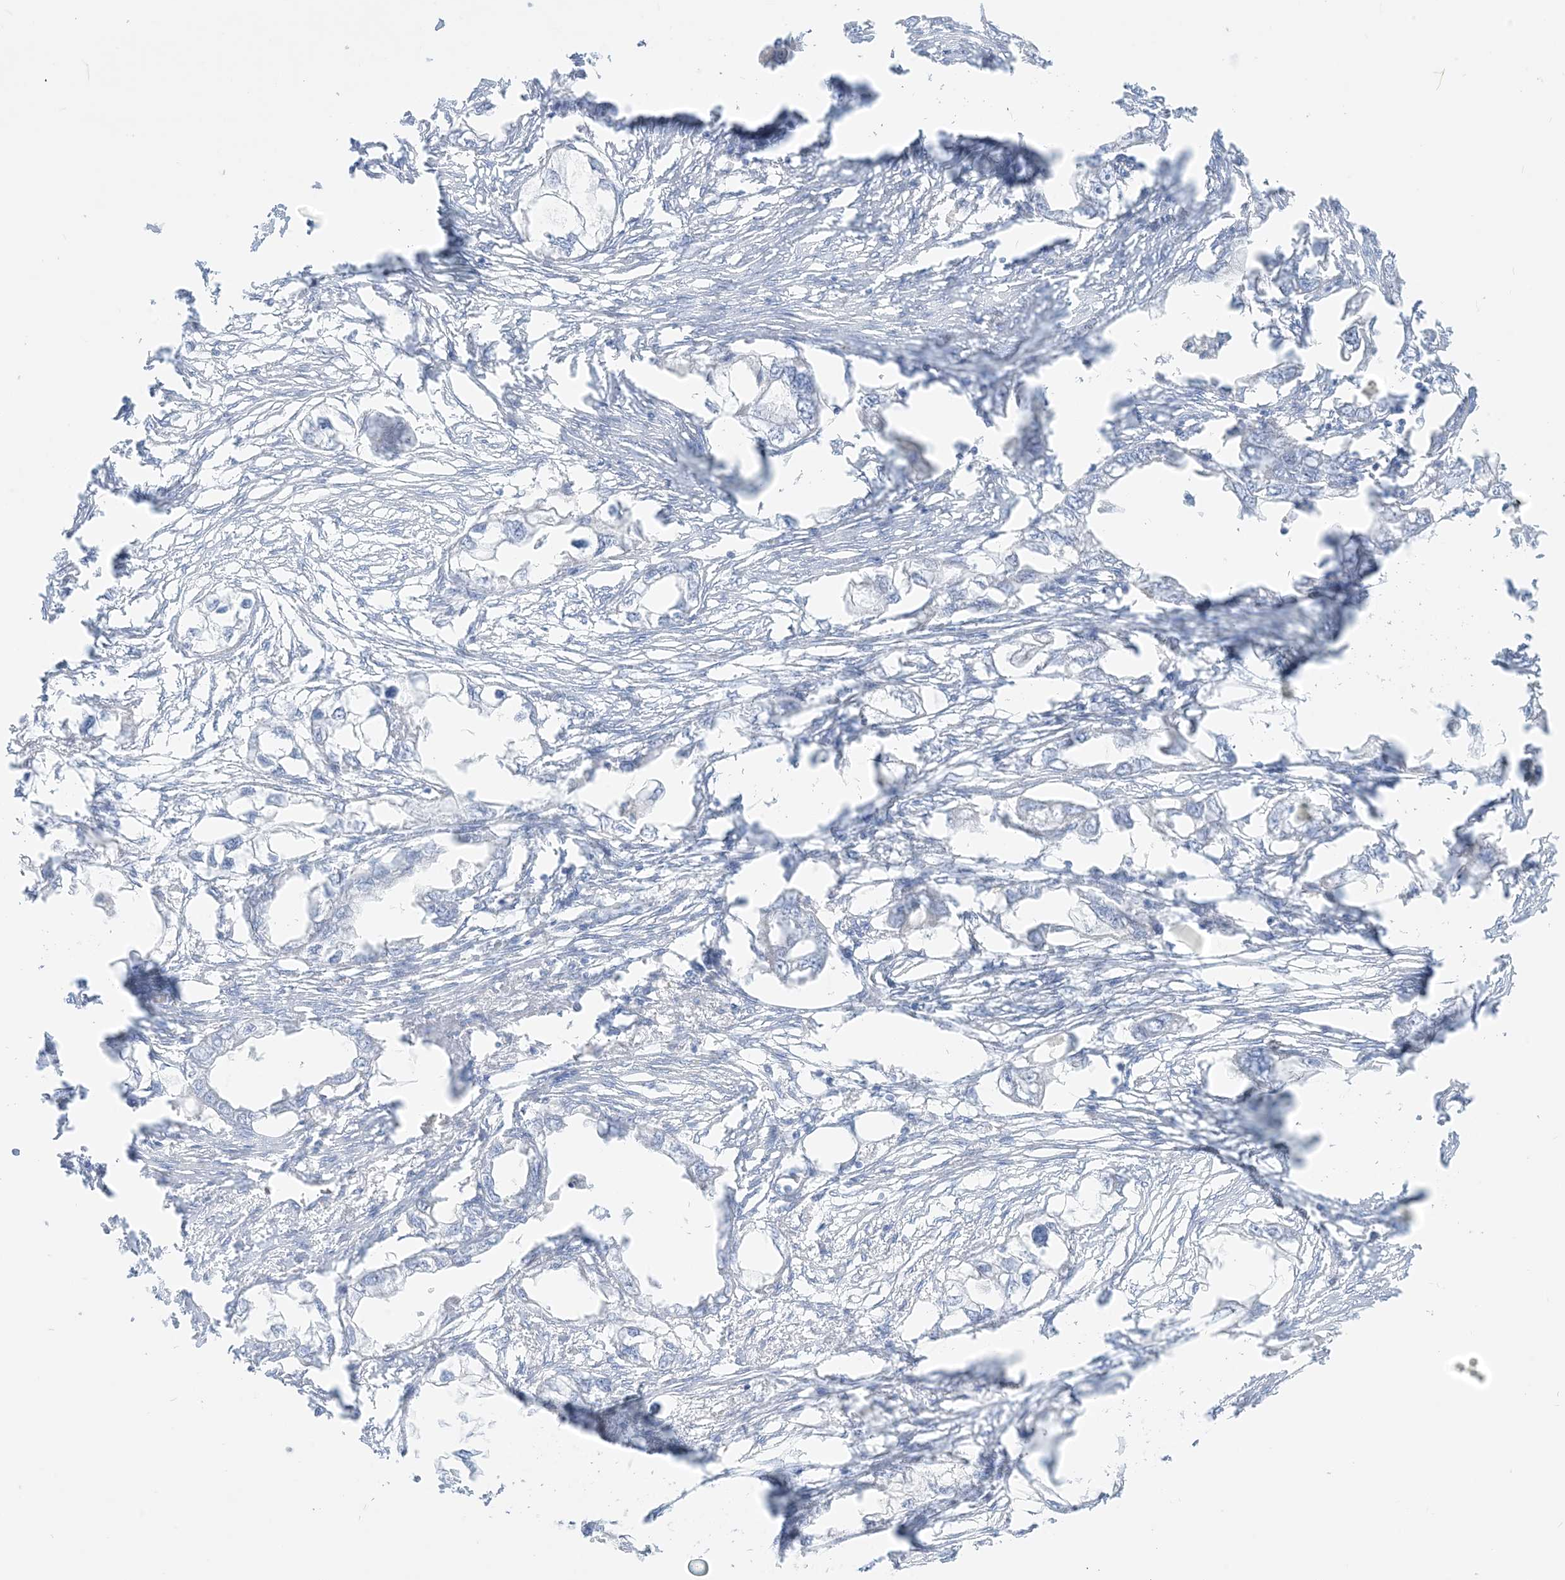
{"staining": {"intensity": "negative", "quantity": "none", "location": "none"}, "tissue": "endometrial cancer", "cell_type": "Tumor cells", "image_type": "cancer", "snomed": [{"axis": "morphology", "description": "Adenocarcinoma, NOS"}, {"axis": "morphology", "description": "Adenocarcinoma, metastatic, NOS"}, {"axis": "topography", "description": "Adipose tissue"}, {"axis": "topography", "description": "Endometrium"}], "caption": "Immunohistochemistry (IHC) photomicrograph of neoplastic tissue: human endometrial metastatic adenocarcinoma stained with DAB (3,3'-diaminobenzidine) reveals no significant protein staining in tumor cells.", "gene": "SLC26A3", "patient": {"sex": "female", "age": 67}}